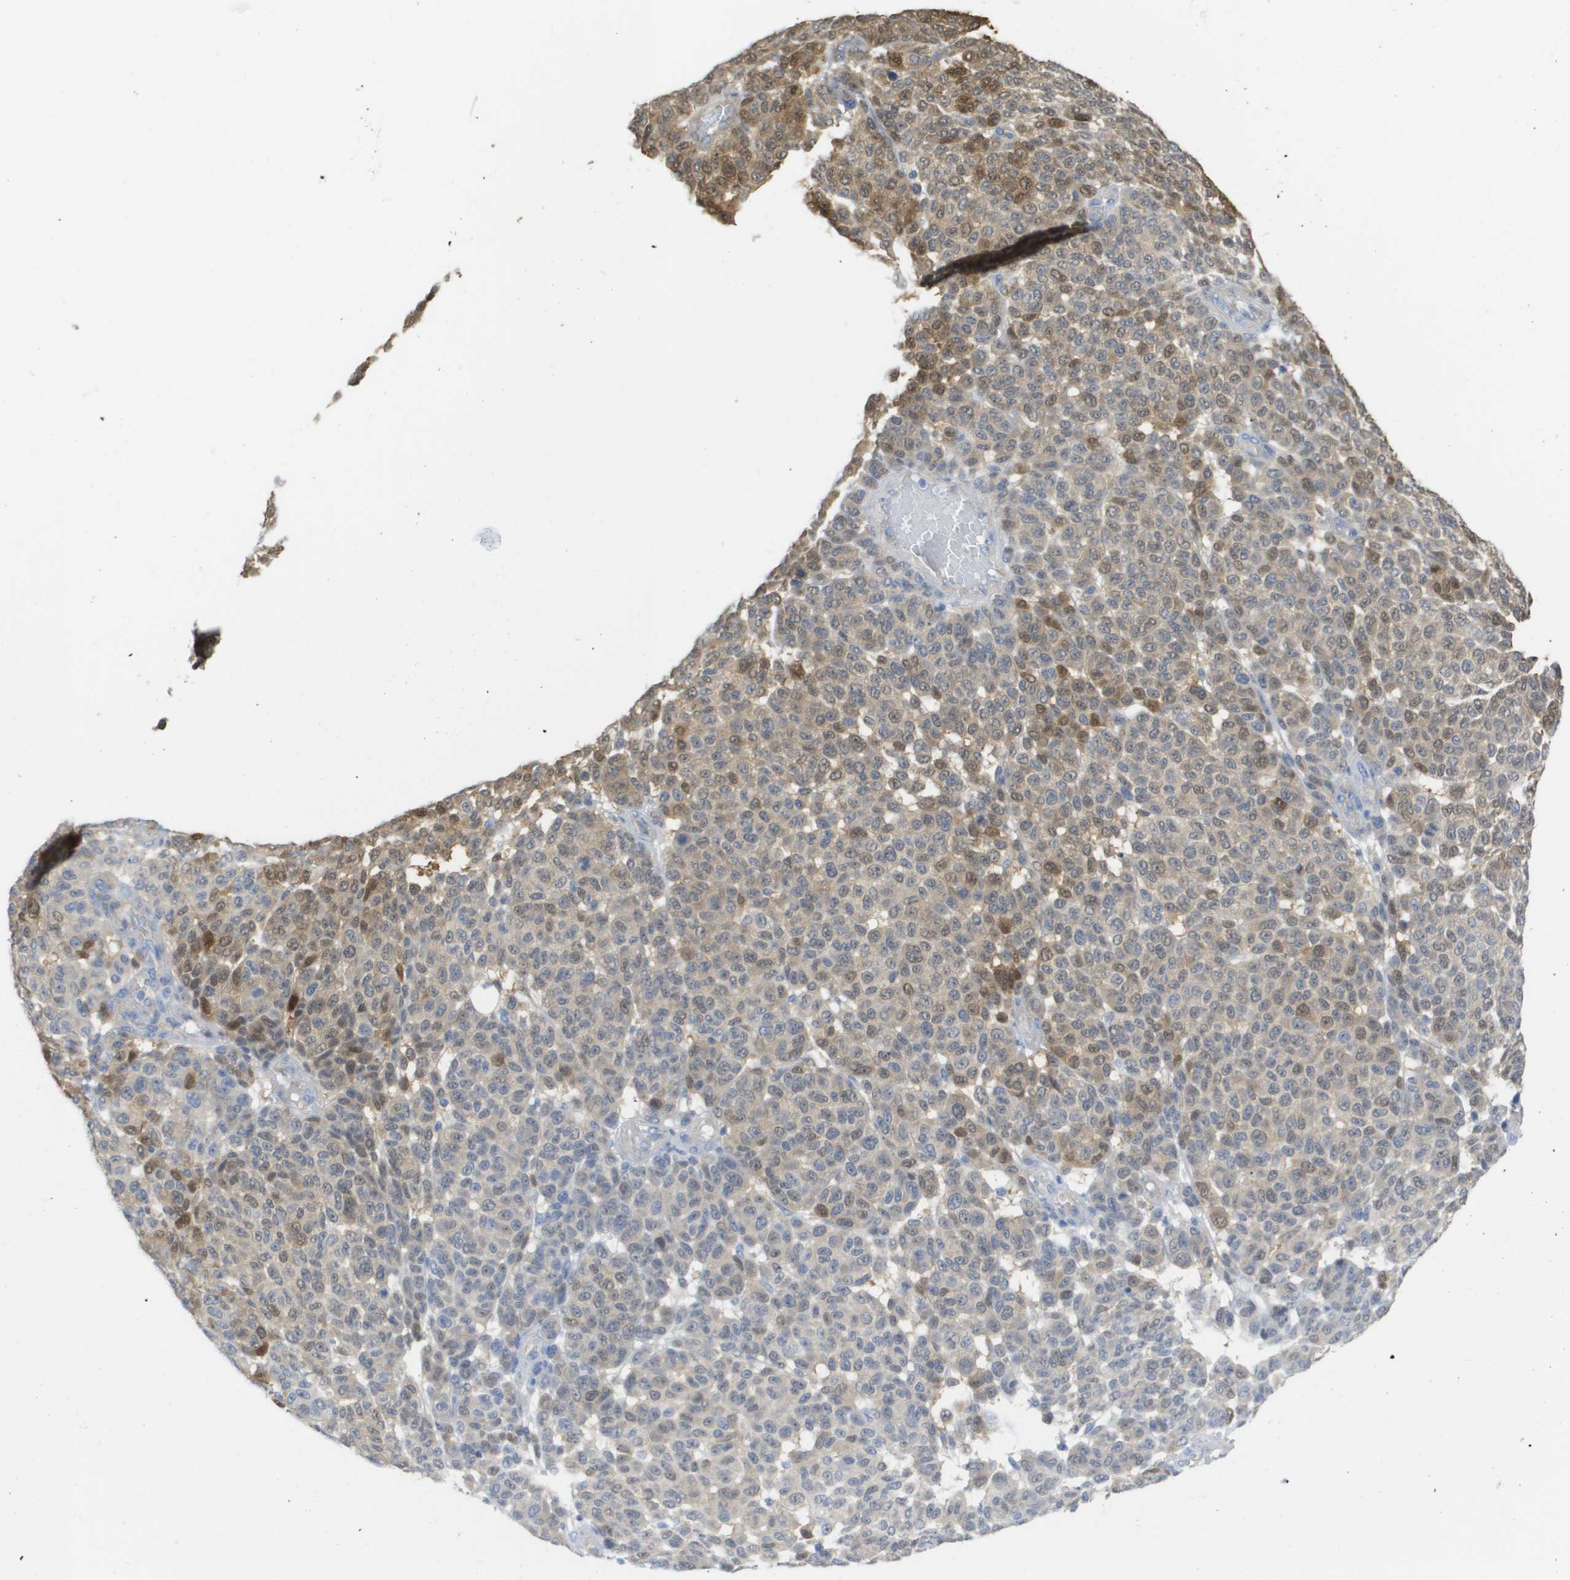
{"staining": {"intensity": "moderate", "quantity": "<25%", "location": "cytoplasmic/membranous,nuclear"}, "tissue": "melanoma", "cell_type": "Tumor cells", "image_type": "cancer", "snomed": [{"axis": "morphology", "description": "Malignant melanoma, NOS"}, {"axis": "topography", "description": "Skin"}], "caption": "Melanoma stained with a protein marker displays moderate staining in tumor cells.", "gene": "MYL3", "patient": {"sex": "male", "age": 59}}